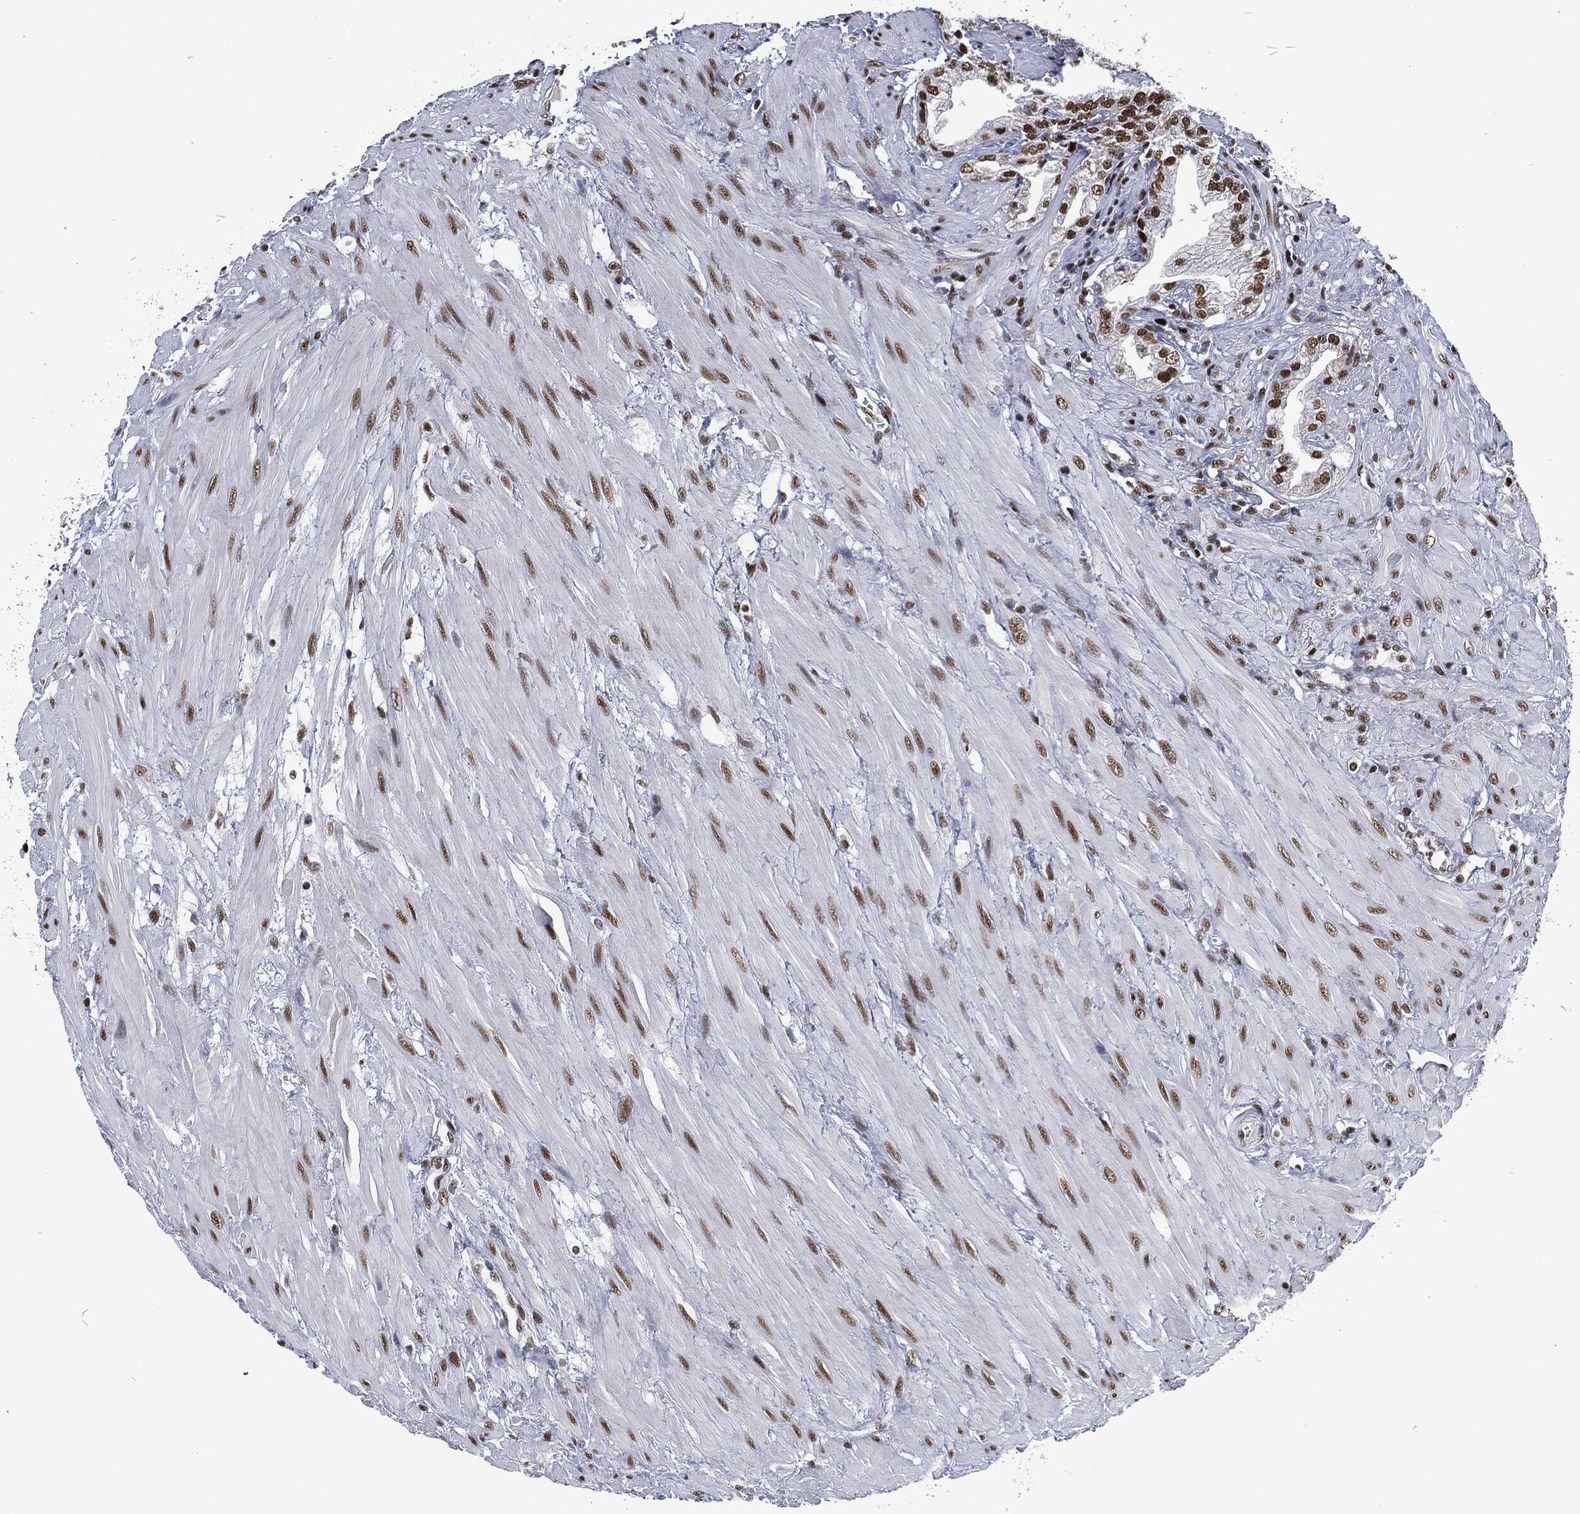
{"staining": {"intensity": "strong", "quantity": "25%-75%", "location": "nuclear"}, "tissue": "prostate cancer", "cell_type": "Tumor cells", "image_type": "cancer", "snomed": [{"axis": "morphology", "description": "Adenocarcinoma, NOS"}, {"axis": "topography", "description": "Prostate and seminal vesicle, NOS"}, {"axis": "topography", "description": "Prostate"}], "caption": "Protein staining of adenocarcinoma (prostate) tissue reveals strong nuclear positivity in about 25%-75% of tumor cells.", "gene": "DCPS", "patient": {"sex": "male", "age": 79}}